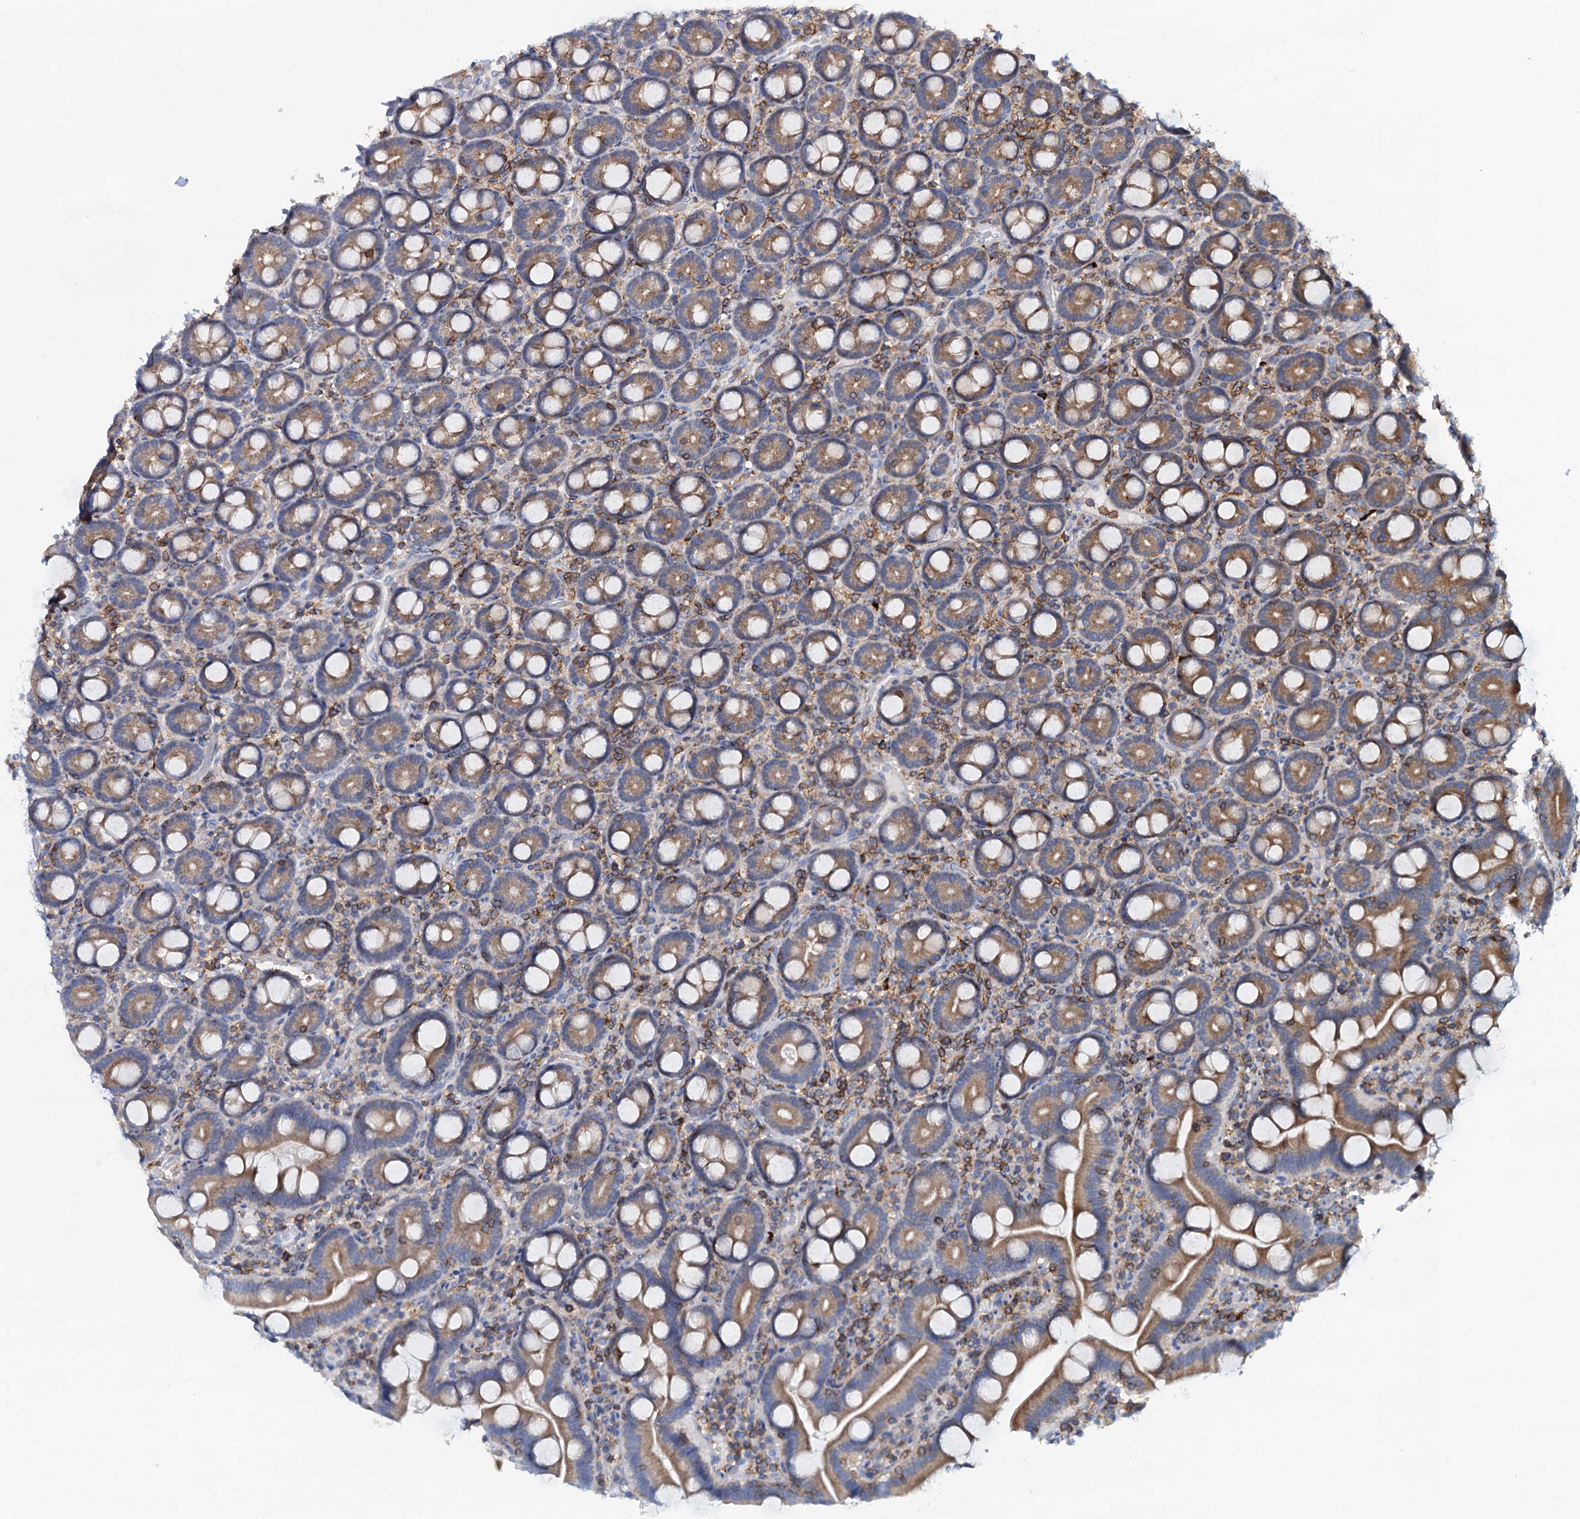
{"staining": {"intensity": "moderate", "quantity": ">75%", "location": "cytoplasmic/membranous"}, "tissue": "duodenum", "cell_type": "Glandular cells", "image_type": "normal", "snomed": [{"axis": "morphology", "description": "Normal tissue, NOS"}, {"axis": "topography", "description": "Duodenum"}], "caption": "Protein staining demonstrates moderate cytoplasmic/membranous staining in approximately >75% of glandular cells in unremarkable duodenum. The staining was performed using DAB to visualize the protein expression in brown, while the nuclei were stained in blue with hematoxylin (Magnification: 20x).", "gene": "LRCH4", "patient": {"sex": "male", "age": 55}}